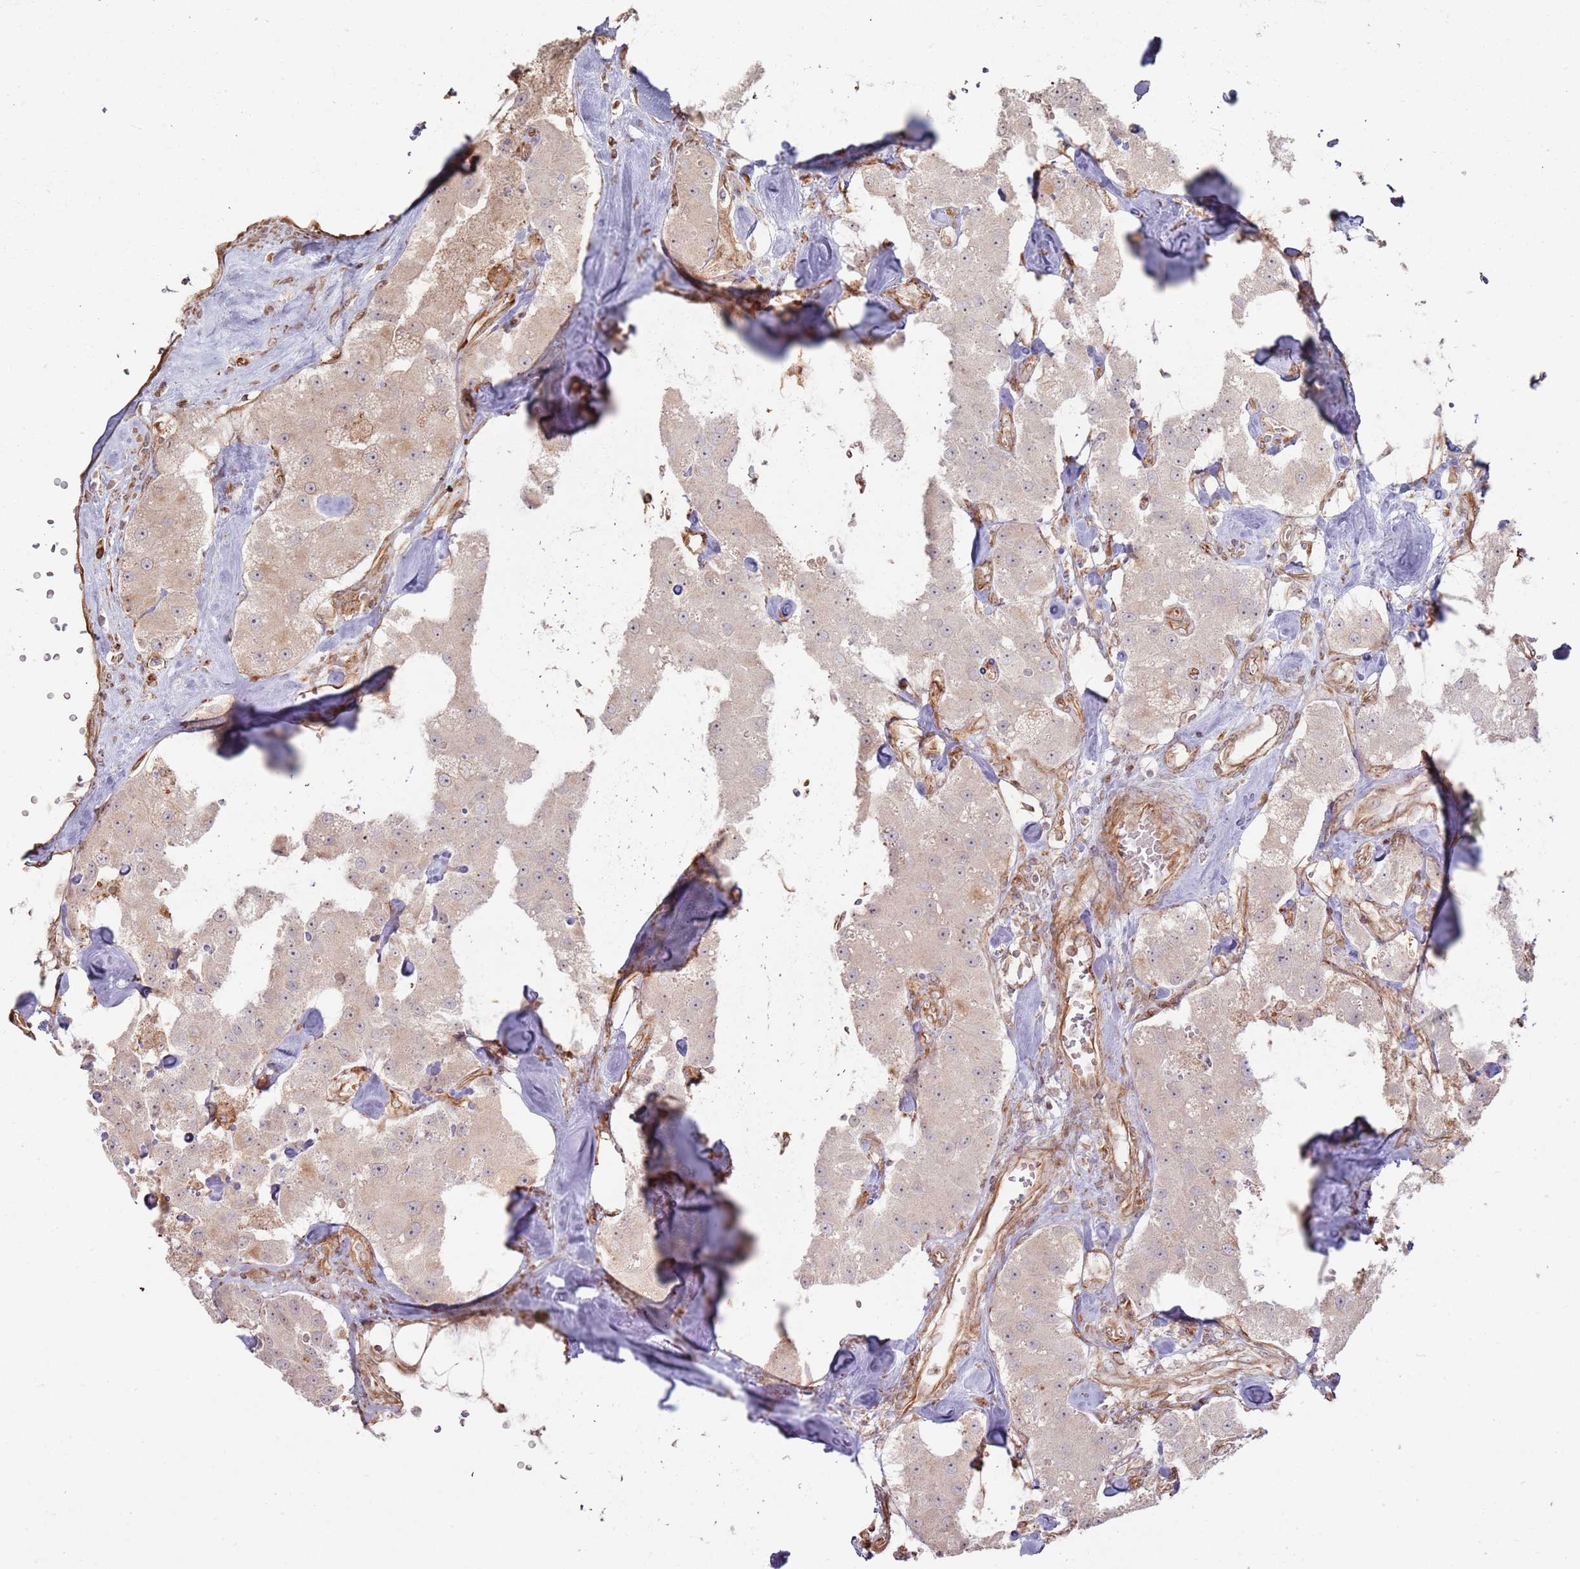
{"staining": {"intensity": "weak", "quantity": "<25%", "location": "cytoplasmic/membranous"}, "tissue": "carcinoid", "cell_type": "Tumor cells", "image_type": "cancer", "snomed": [{"axis": "morphology", "description": "Carcinoid, malignant, NOS"}, {"axis": "topography", "description": "Pancreas"}], "caption": "This is an immunohistochemistry photomicrograph of human malignant carcinoid. There is no staining in tumor cells.", "gene": "PHF21A", "patient": {"sex": "male", "age": 41}}